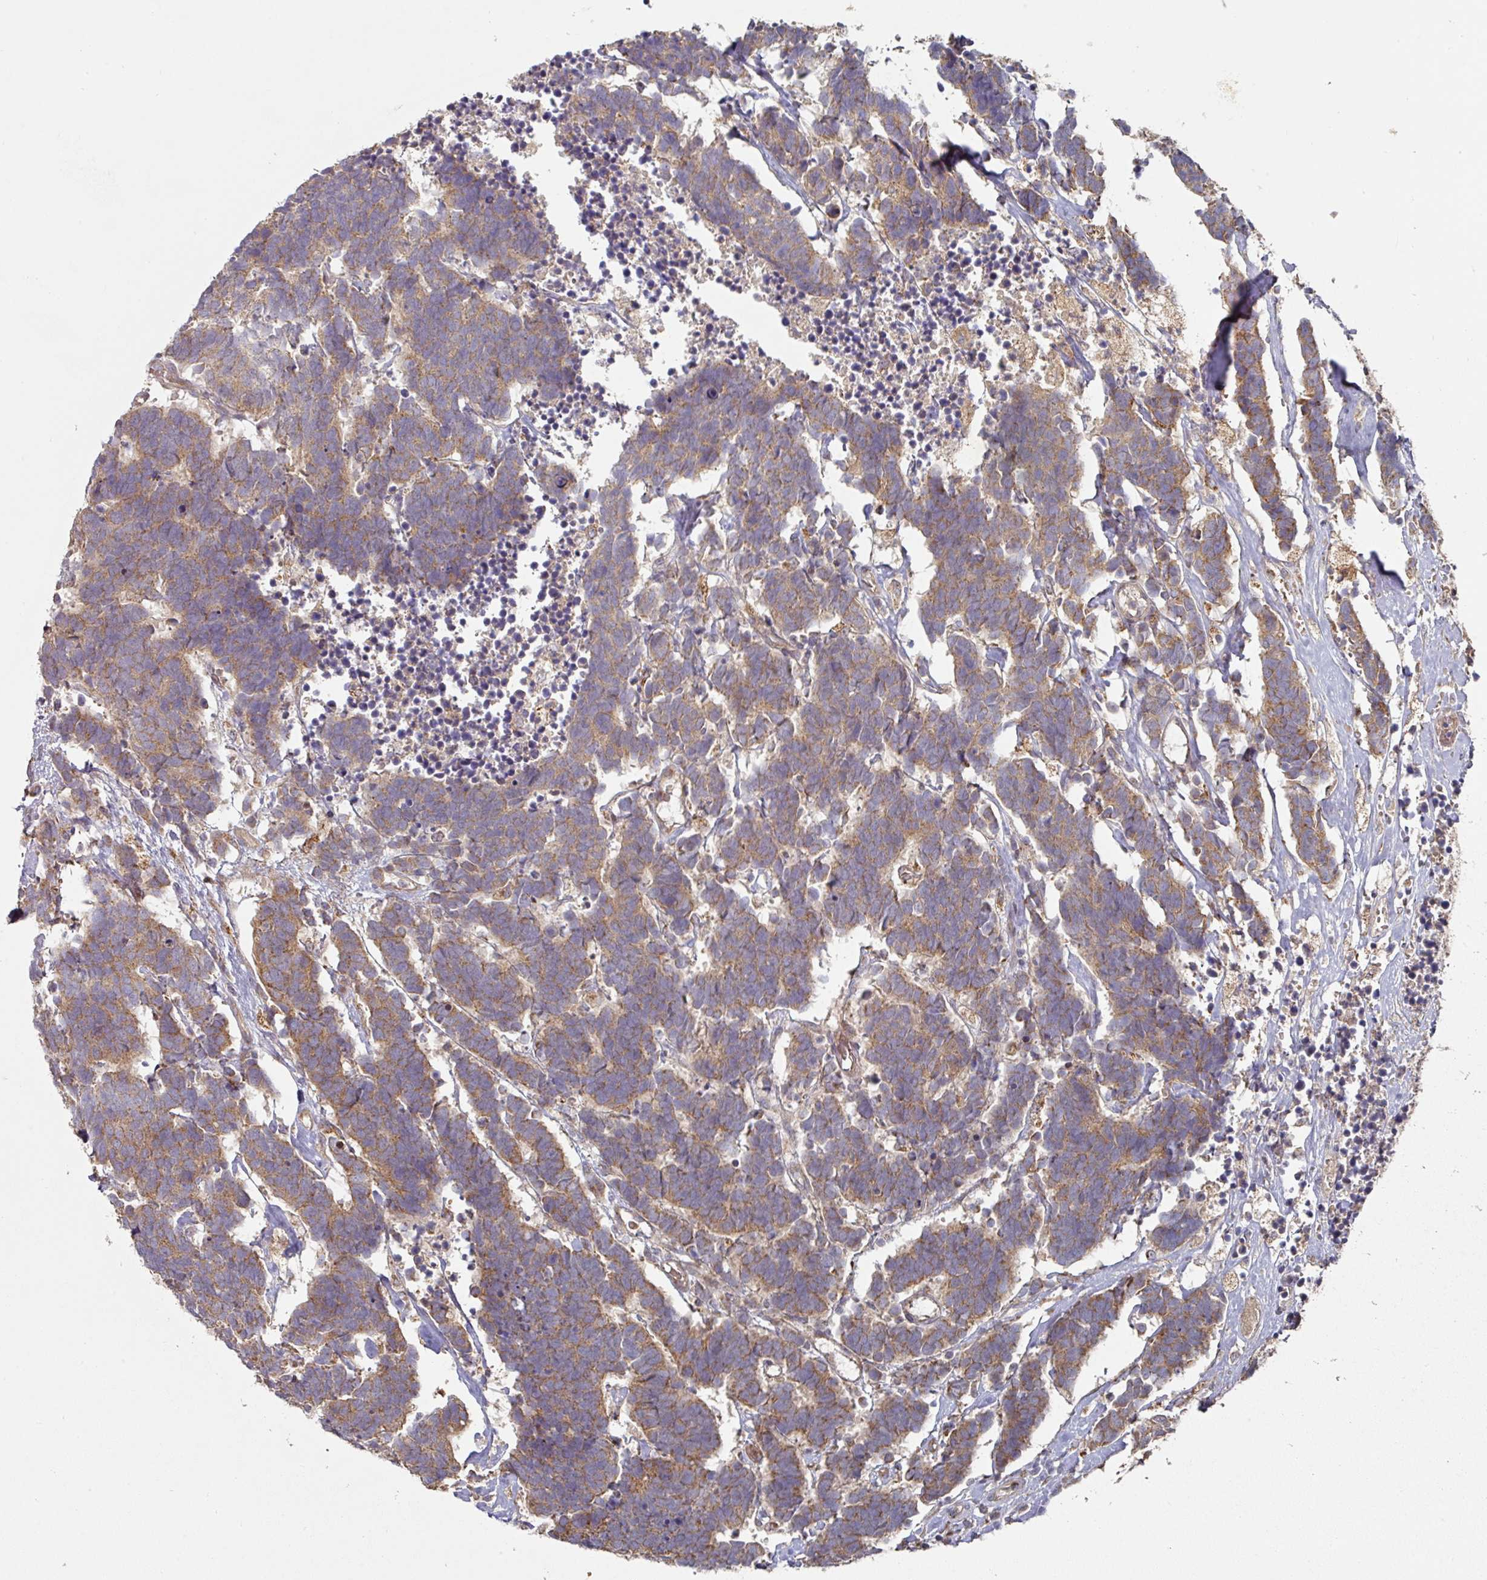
{"staining": {"intensity": "moderate", "quantity": ">75%", "location": "cytoplasmic/membranous"}, "tissue": "carcinoid", "cell_type": "Tumor cells", "image_type": "cancer", "snomed": [{"axis": "morphology", "description": "Carcinoma, NOS"}, {"axis": "morphology", "description": "Carcinoid, malignant, NOS"}, {"axis": "topography", "description": "Urinary bladder"}], "caption": "A brown stain highlights moderate cytoplasmic/membranous staining of a protein in human carcinoma tumor cells.", "gene": "DNAJC7", "patient": {"sex": "male", "age": 57}}